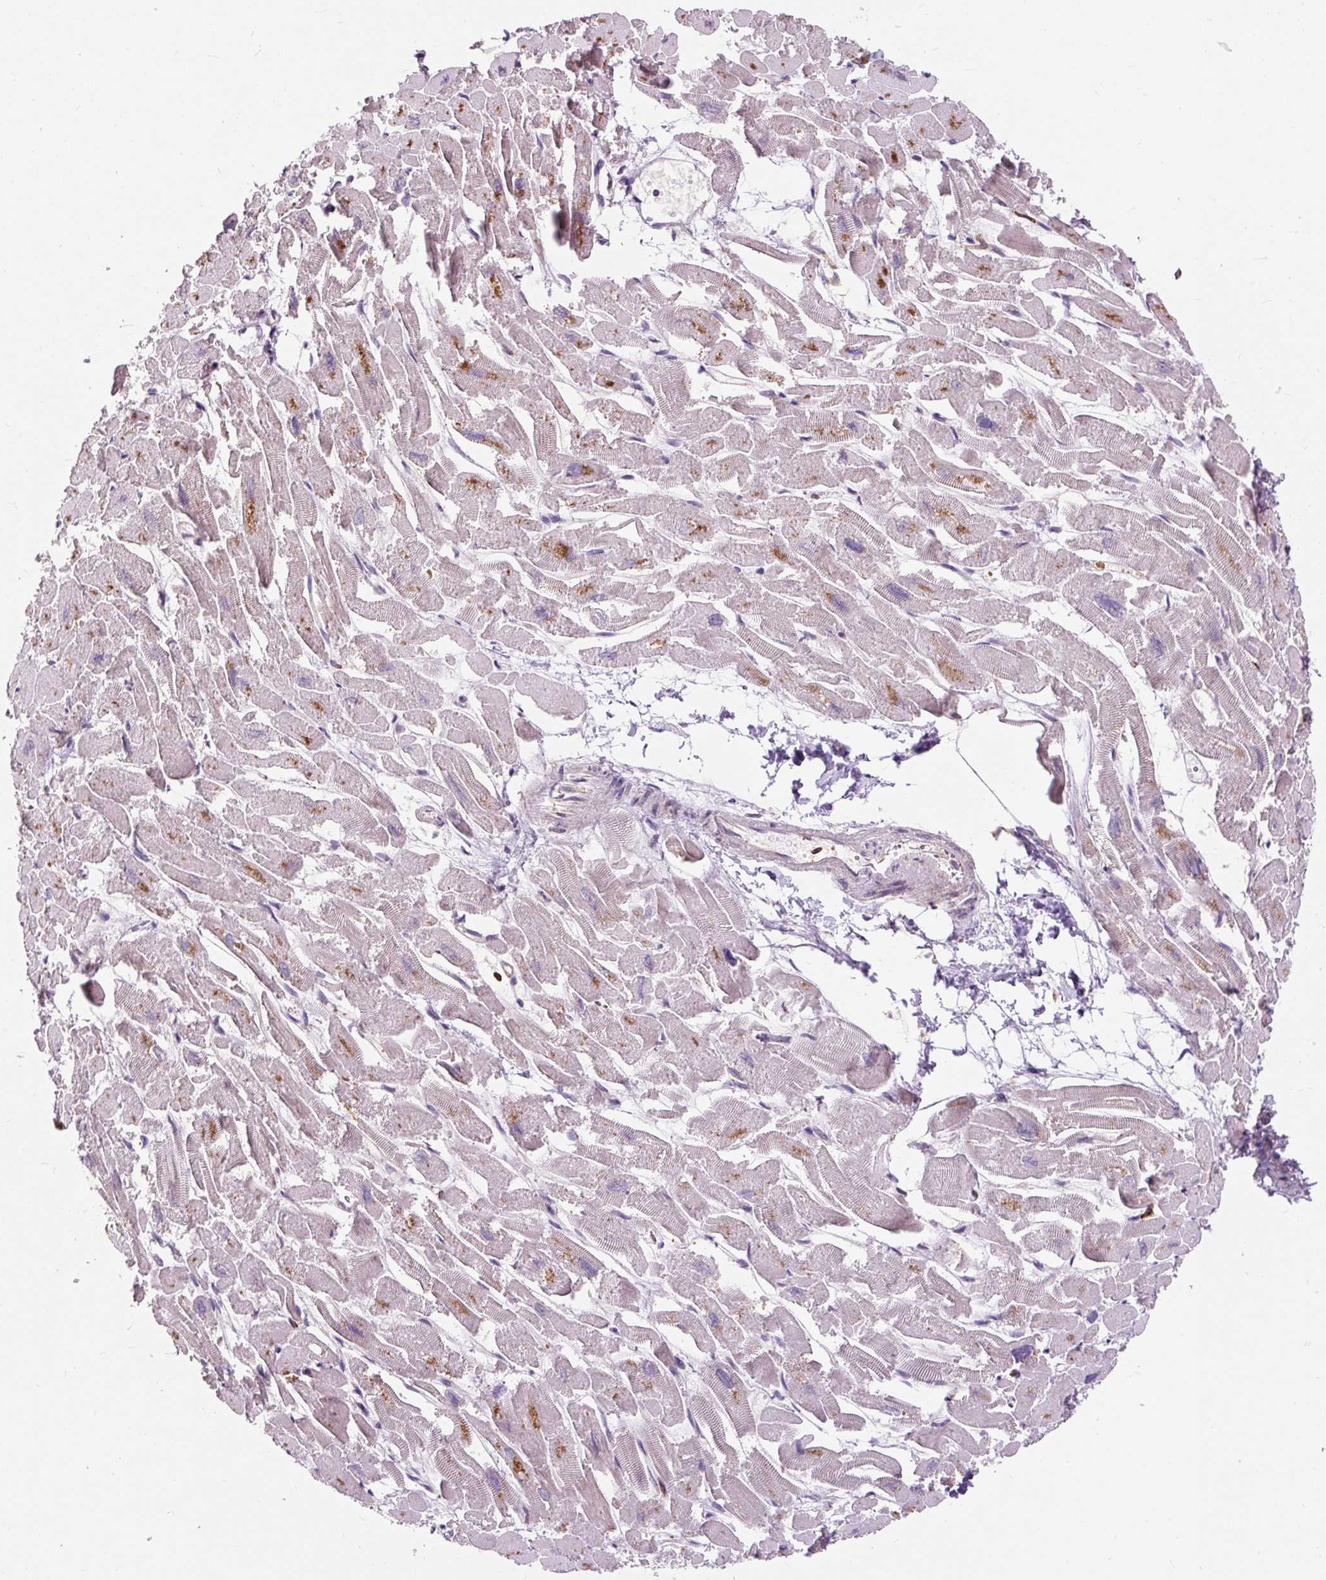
{"staining": {"intensity": "moderate", "quantity": "25%-75%", "location": "cytoplasmic/membranous"}, "tissue": "heart muscle", "cell_type": "Cardiomyocytes", "image_type": "normal", "snomed": [{"axis": "morphology", "description": "Normal tissue, NOS"}, {"axis": "topography", "description": "Heart"}], "caption": "A brown stain shows moderate cytoplasmic/membranous staining of a protein in cardiomyocytes of benign human heart muscle.", "gene": "CISD3", "patient": {"sex": "male", "age": 54}}